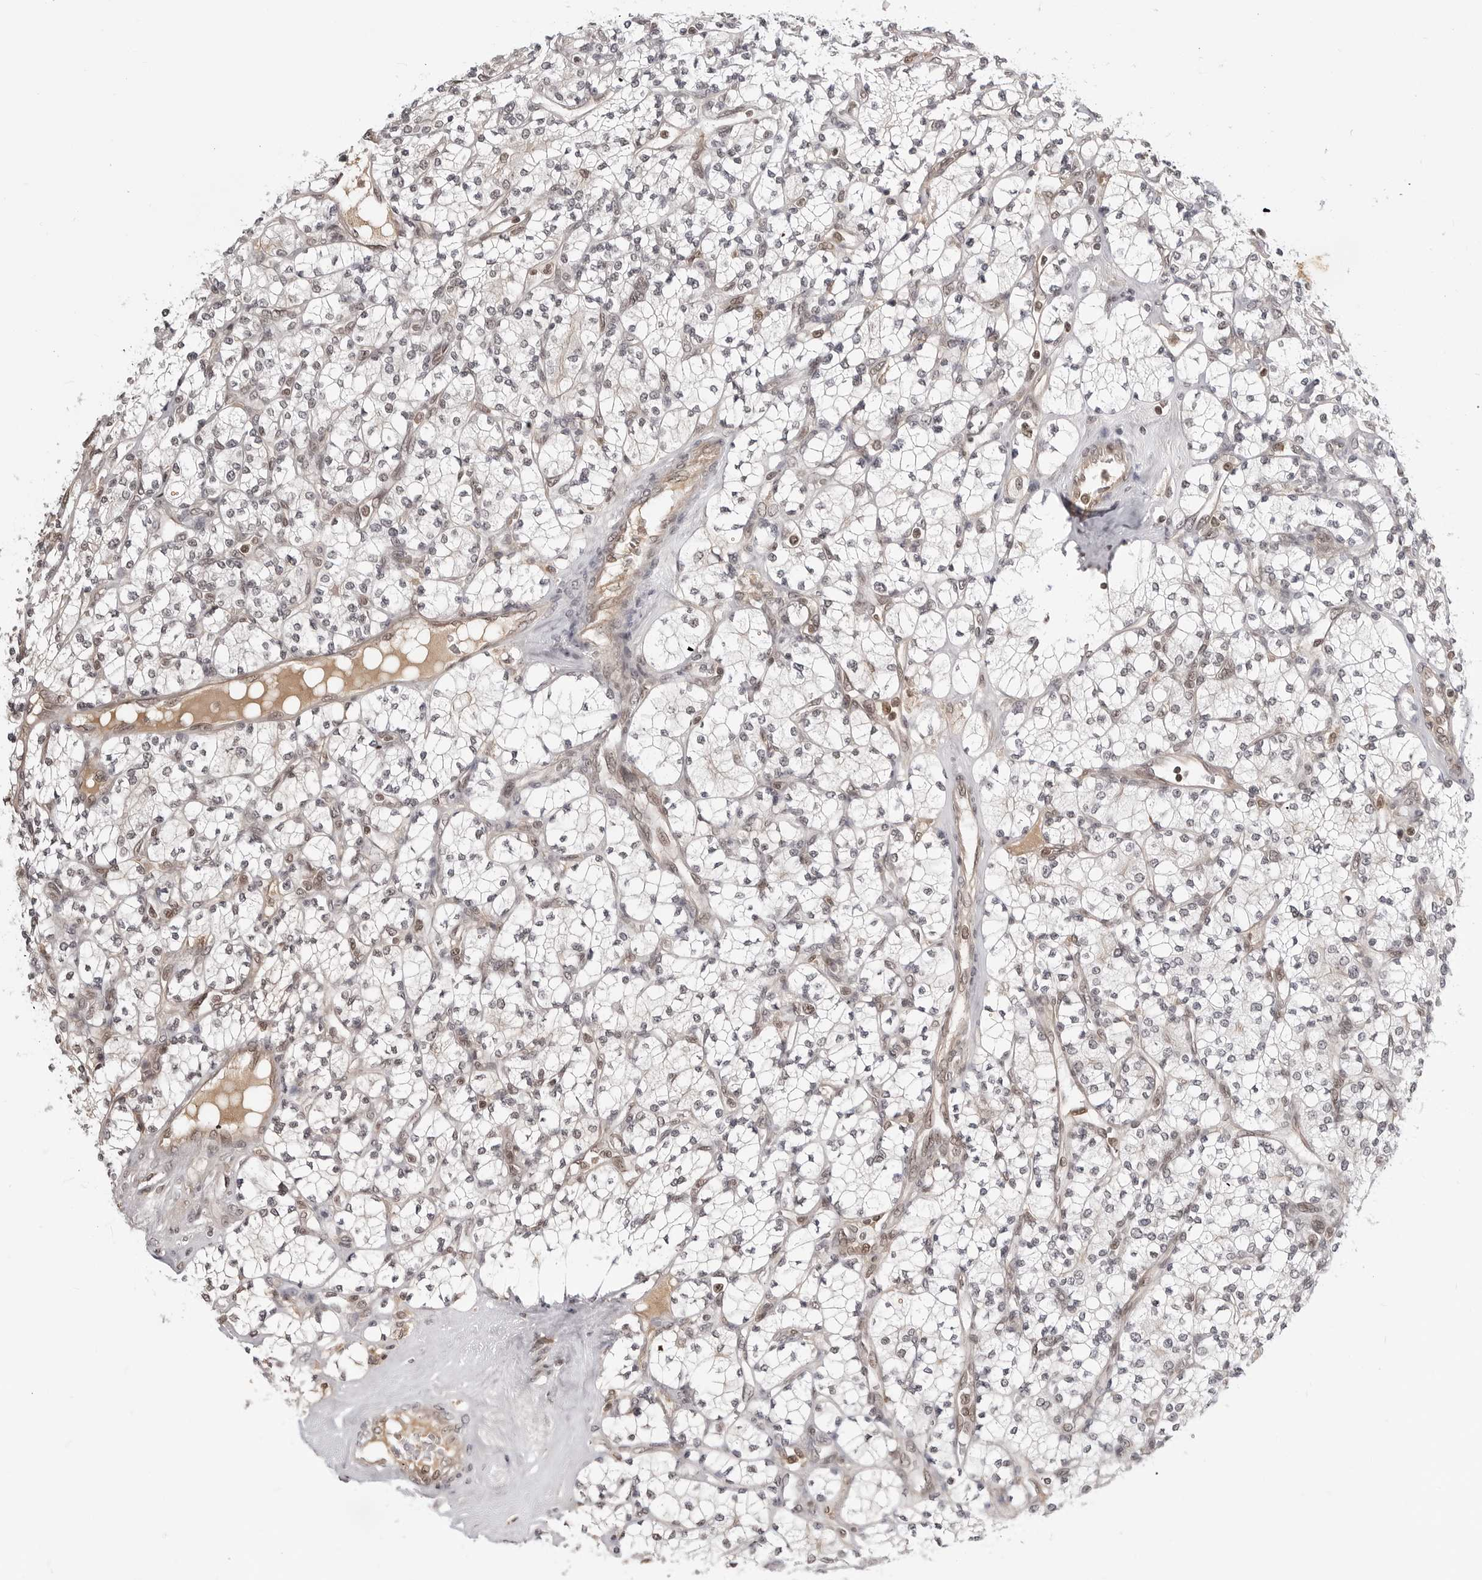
{"staining": {"intensity": "weak", "quantity": "25%-75%", "location": "nuclear"}, "tissue": "renal cancer", "cell_type": "Tumor cells", "image_type": "cancer", "snomed": [{"axis": "morphology", "description": "Adenocarcinoma, NOS"}, {"axis": "topography", "description": "Kidney"}], "caption": "Renal cancer (adenocarcinoma) stained for a protein demonstrates weak nuclear positivity in tumor cells.", "gene": "C8orf33", "patient": {"sex": "male", "age": 77}}